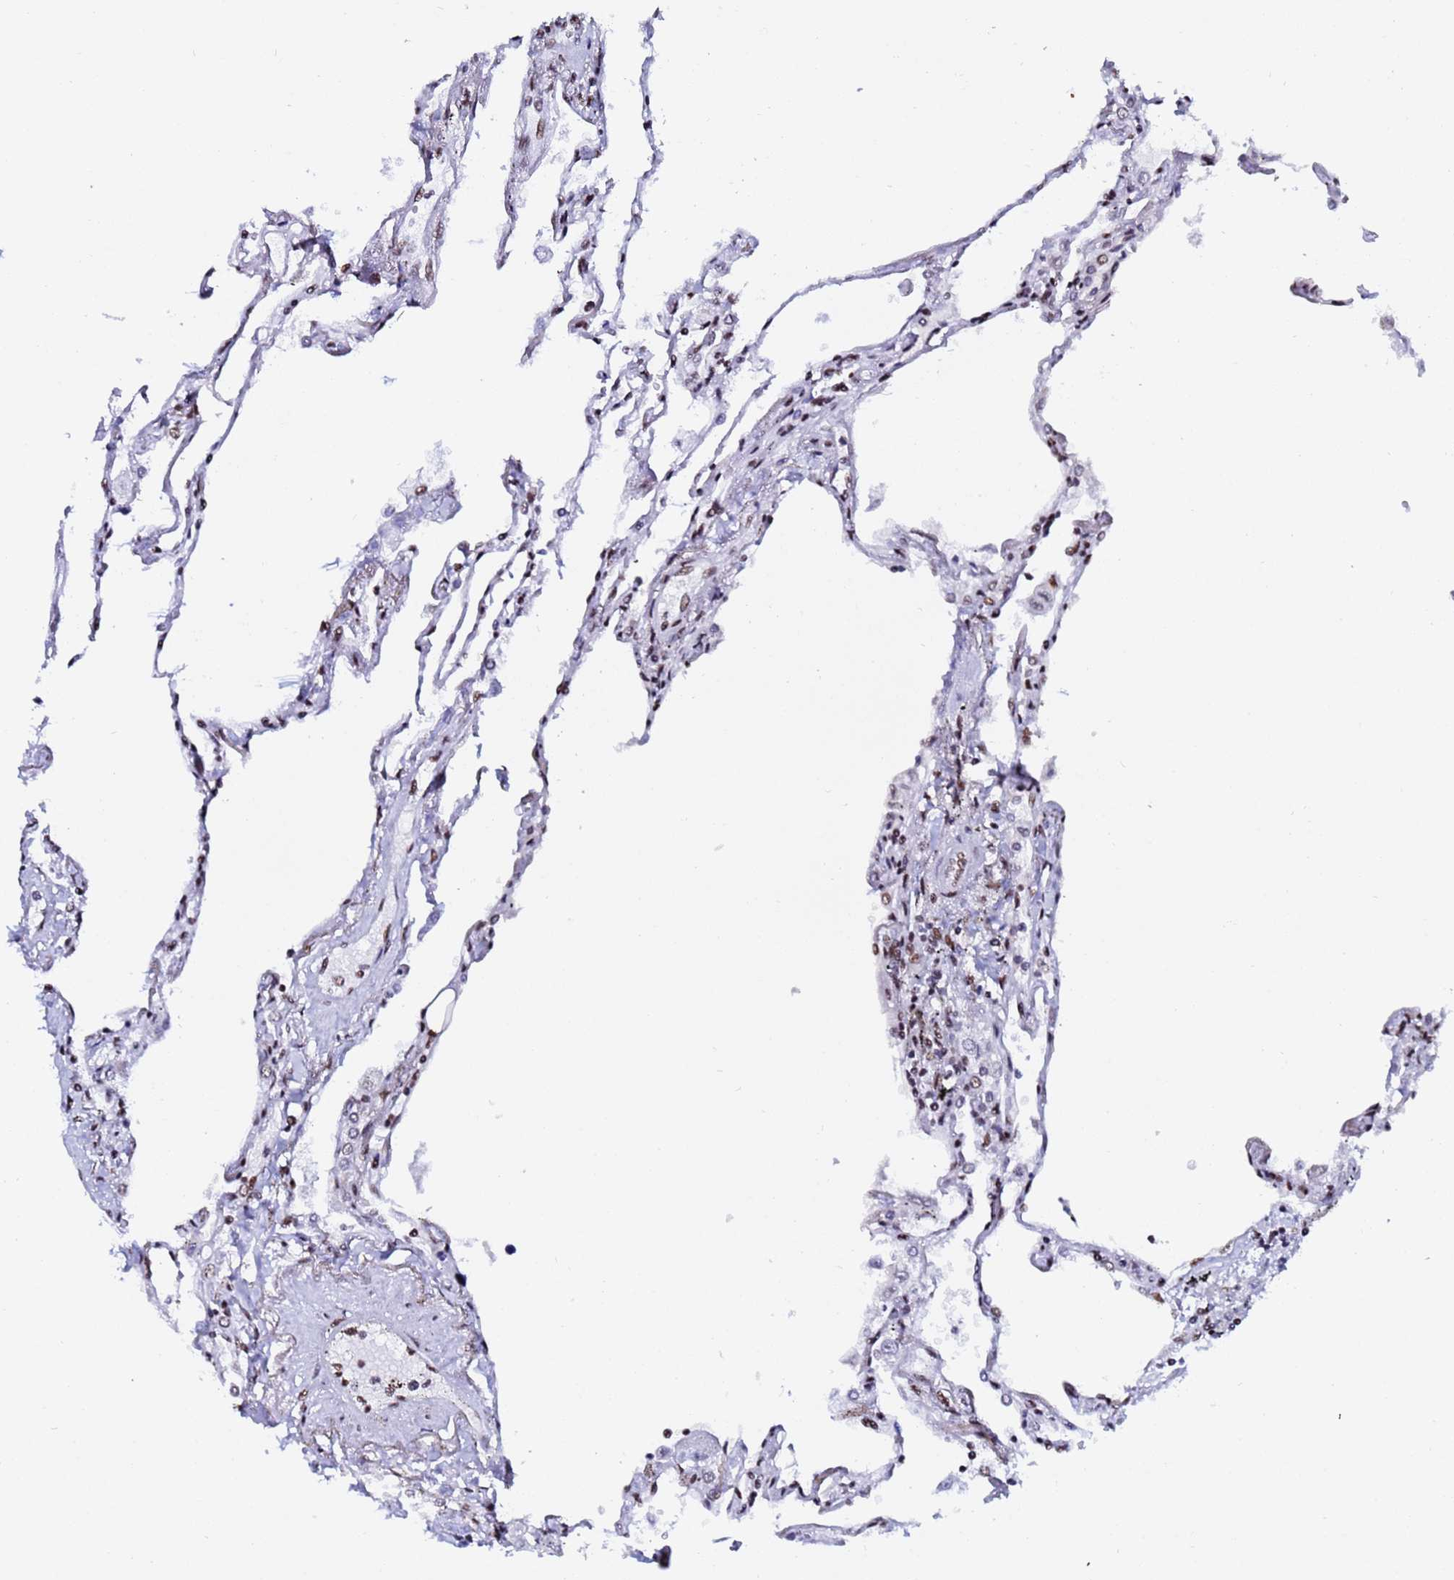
{"staining": {"intensity": "moderate", "quantity": ">75%", "location": "nuclear"}, "tissue": "lung", "cell_type": "Alveolar cells", "image_type": "normal", "snomed": [{"axis": "morphology", "description": "Normal tissue, NOS"}, {"axis": "topography", "description": "Lung"}], "caption": "Normal lung exhibits moderate nuclear expression in approximately >75% of alveolar cells.", "gene": "SNRPA1", "patient": {"sex": "female", "age": 67}}